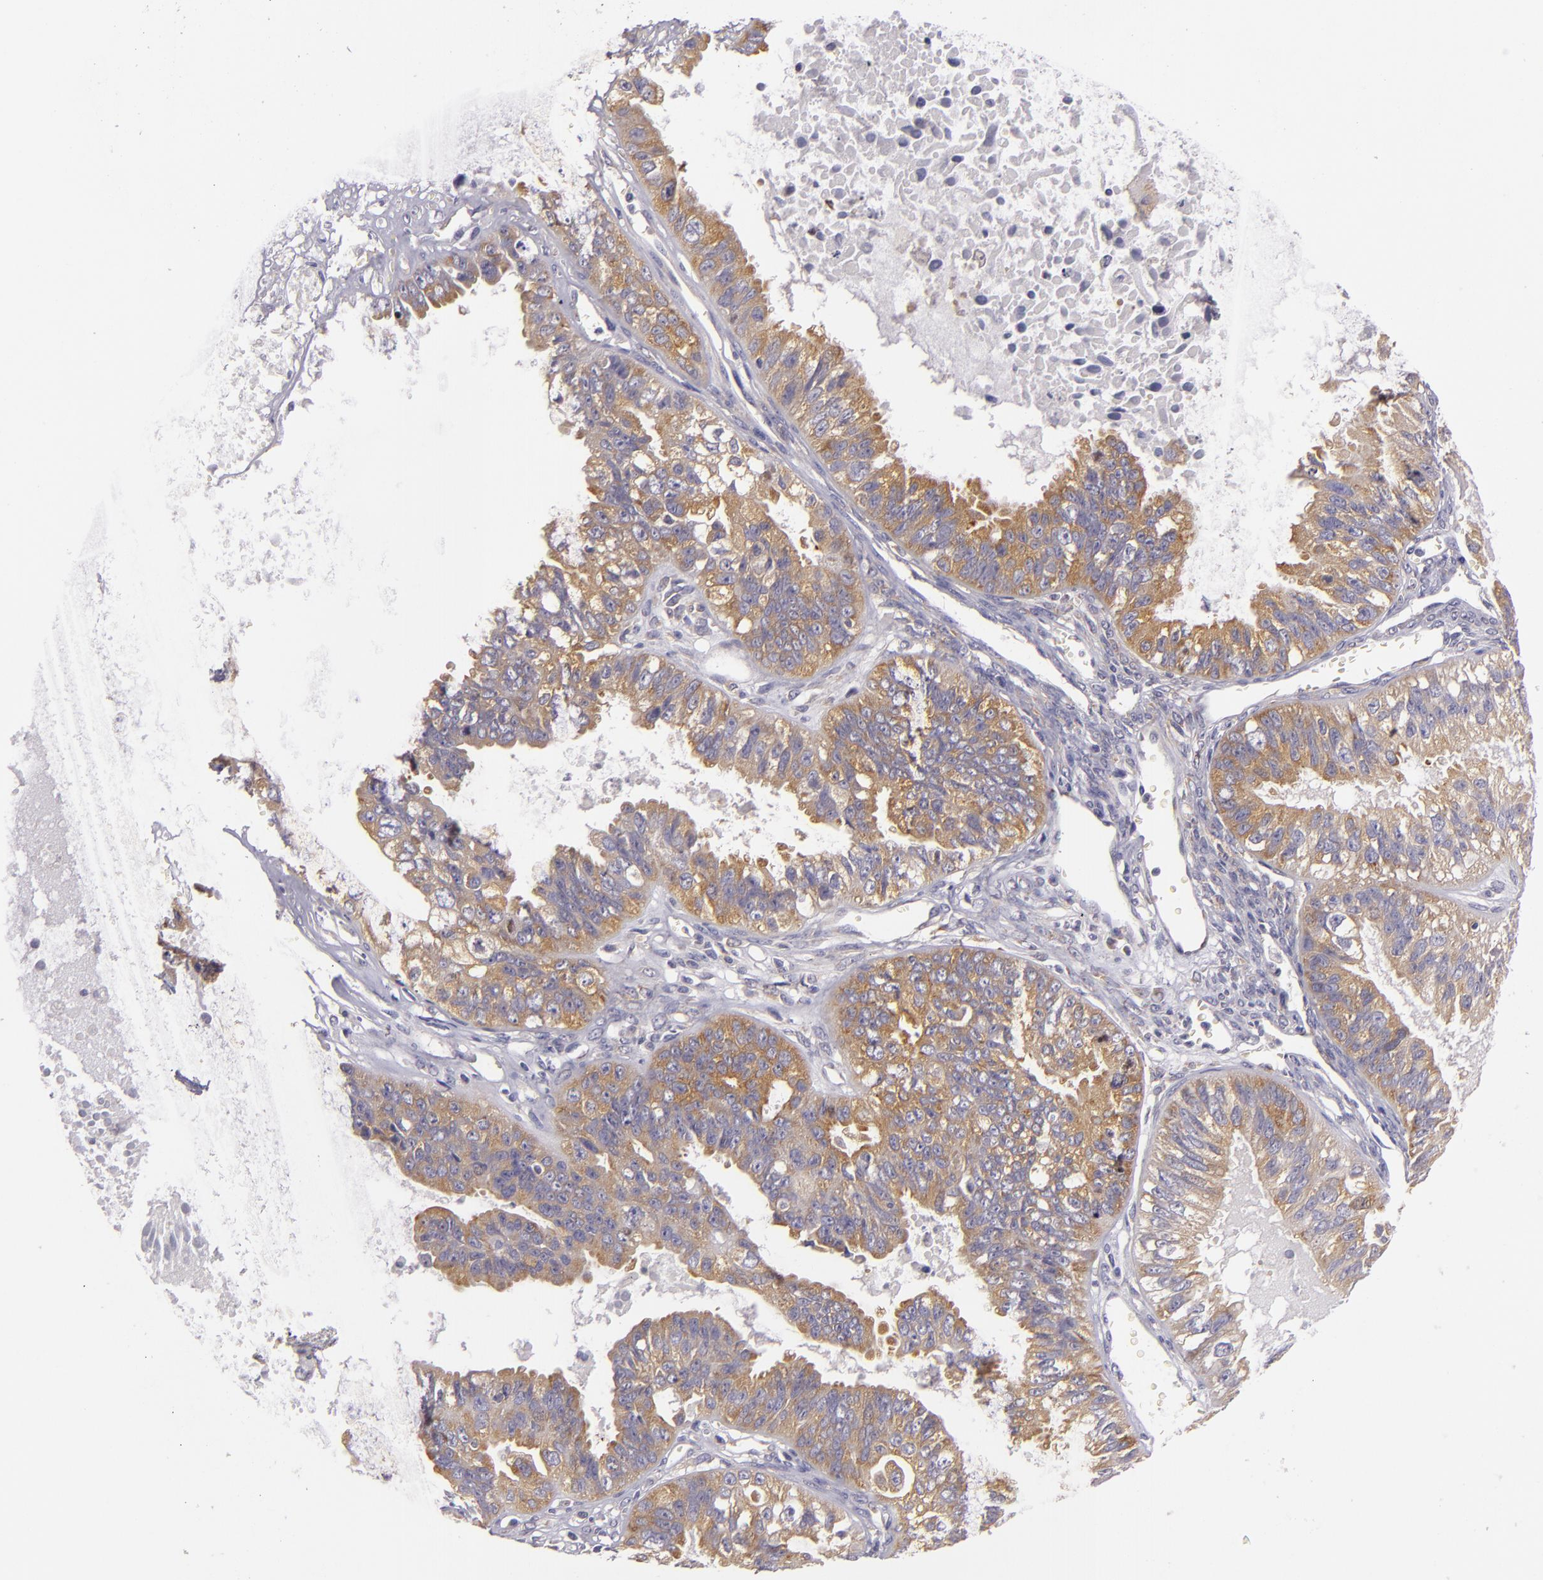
{"staining": {"intensity": "moderate", "quantity": ">75%", "location": "cytoplasmic/membranous"}, "tissue": "ovarian cancer", "cell_type": "Tumor cells", "image_type": "cancer", "snomed": [{"axis": "morphology", "description": "Carcinoma, endometroid"}, {"axis": "topography", "description": "Ovary"}], "caption": "Protein staining of ovarian cancer tissue reveals moderate cytoplasmic/membranous expression in approximately >75% of tumor cells. (brown staining indicates protein expression, while blue staining denotes nuclei).", "gene": "UPF3B", "patient": {"sex": "female", "age": 85}}